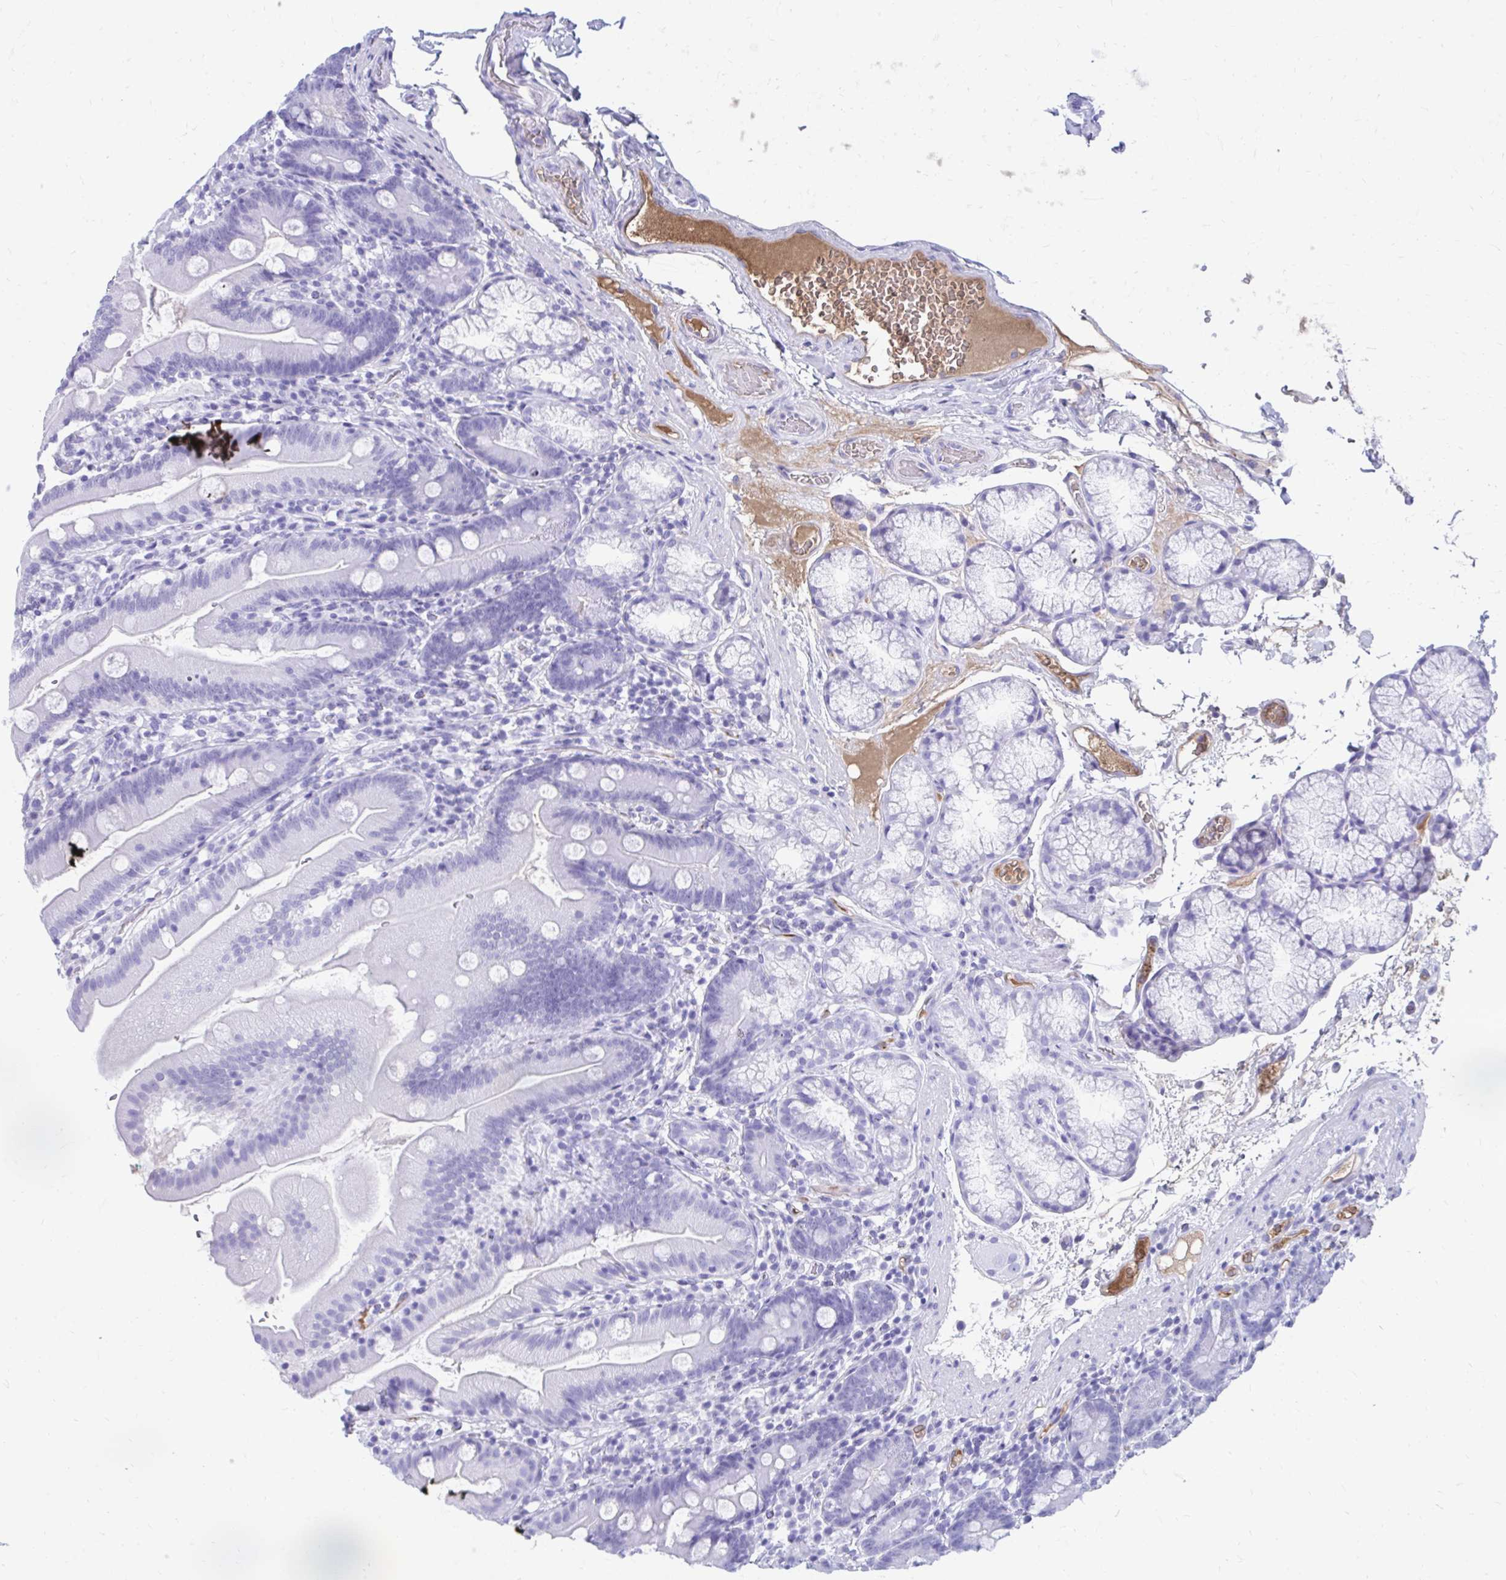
{"staining": {"intensity": "negative", "quantity": "none", "location": "none"}, "tissue": "duodenum", "cell_type": "Glandular cells", "image_type": "normal", "snomed": [{"axis": "morphology", "description": "Normal tissue, NOS"}, {"axis": "topography", "description": "Duodenum"}], "caption": "Image shows no significant protein positivity in glandular cells of unremarkable duodenum. The staining is performed using DAB brown chromogen with nuclei counter-stained in using hematoxylin.", "gene": "SMIM9", "patient": {"sex": "female", "age": 67}}